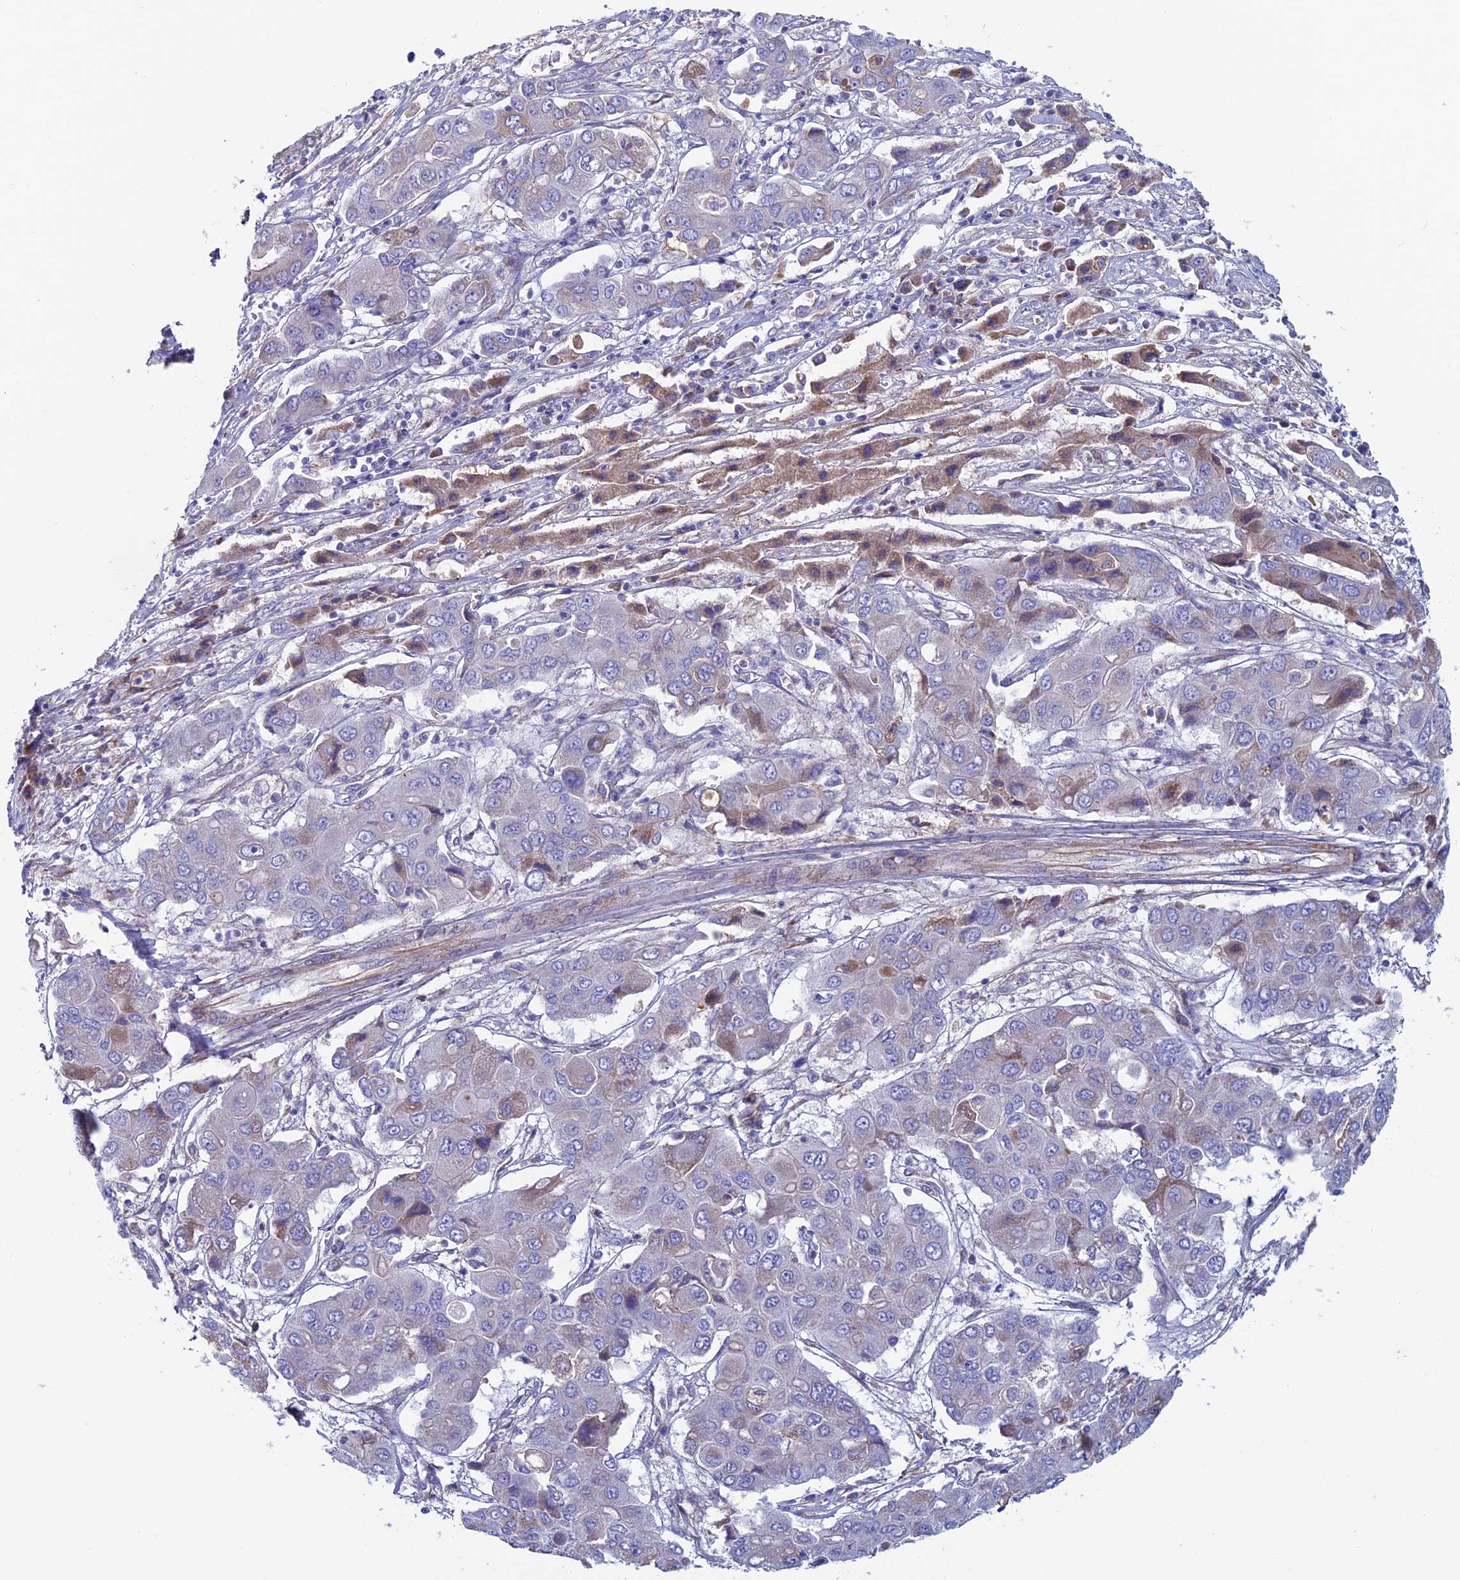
{"staining": {"intensity": "weak", "quantity": "<25%", "location": "cytoplasmic/membranous"}, "tissue": "liver cancer", "cell_type": "Tumor cells", "image_type": "cancer", "snomed": [{"axis": "morphology", "description": "Cholangiocarcinoma"}, {"axis": "topography", "description": "Liver"}], "caption": "Micrograph shows no significant protein positivity in tumor cells of cholangiocarcinoma (liver).", "gene": "SLC15A5", "patient": {"sex": "male", "age": 67}}